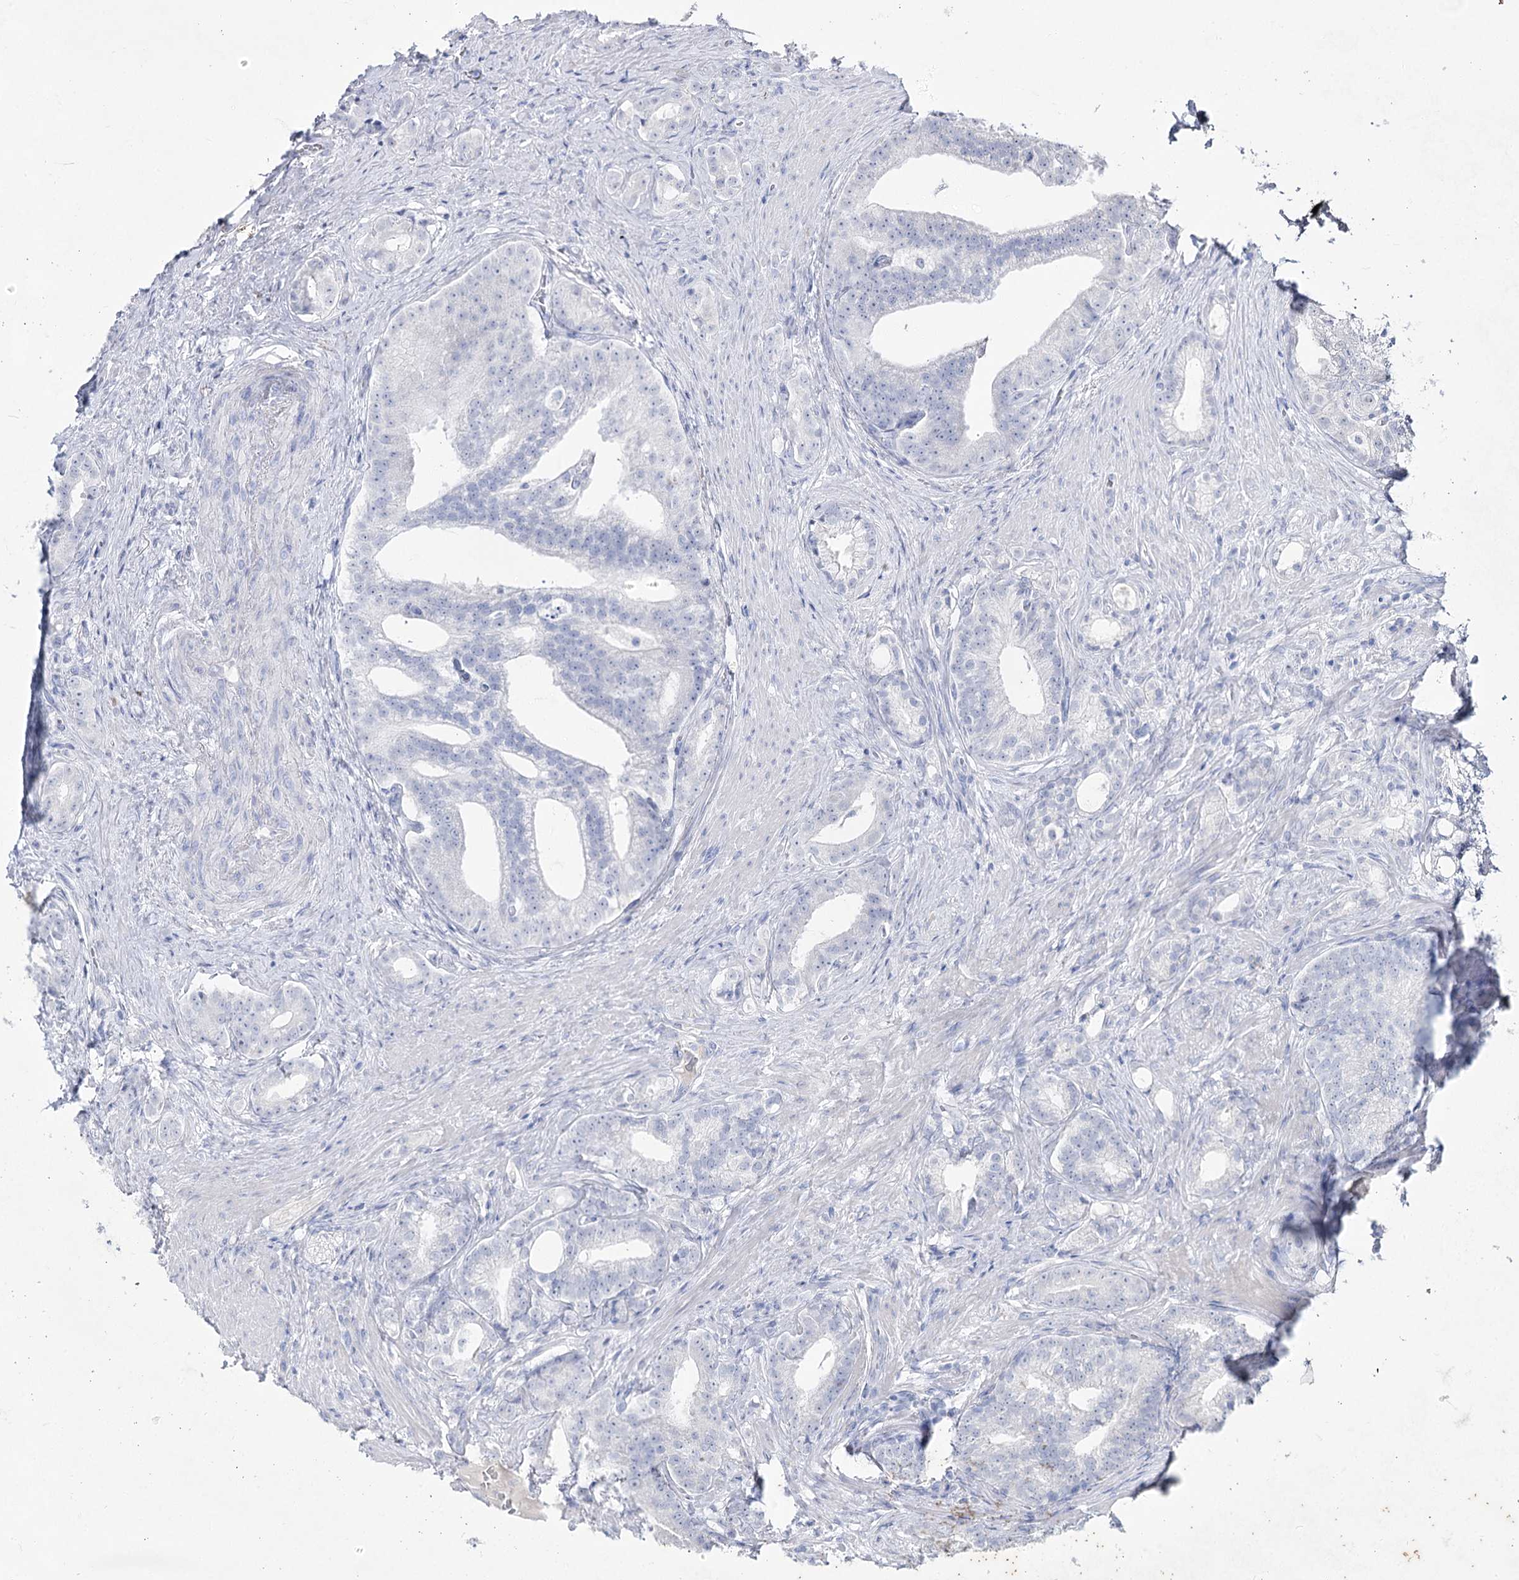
{"staining": {"intensity": "negative", "quantity": "none", "location": "none"}, "tissue": "prostate cancer", "cell_type": "Tumor cells", "image_type": "cancer", "snomed": [{"axis": "morphology", "description": "Adenocarcinoma, Low grade"}, {"axis": "topography", "description": "Prostate"}], "caption": "Protein analysis of prostate cancer (adenocarcinoma (low-grade)) demonstrates no significant positivity in tumor cells. (DAB (3,3'-diaminobenzidine) IHC with hematoxylin counter stain).", "gene": "ACRV1", "patient": {"sex": "male", "age": 71}}